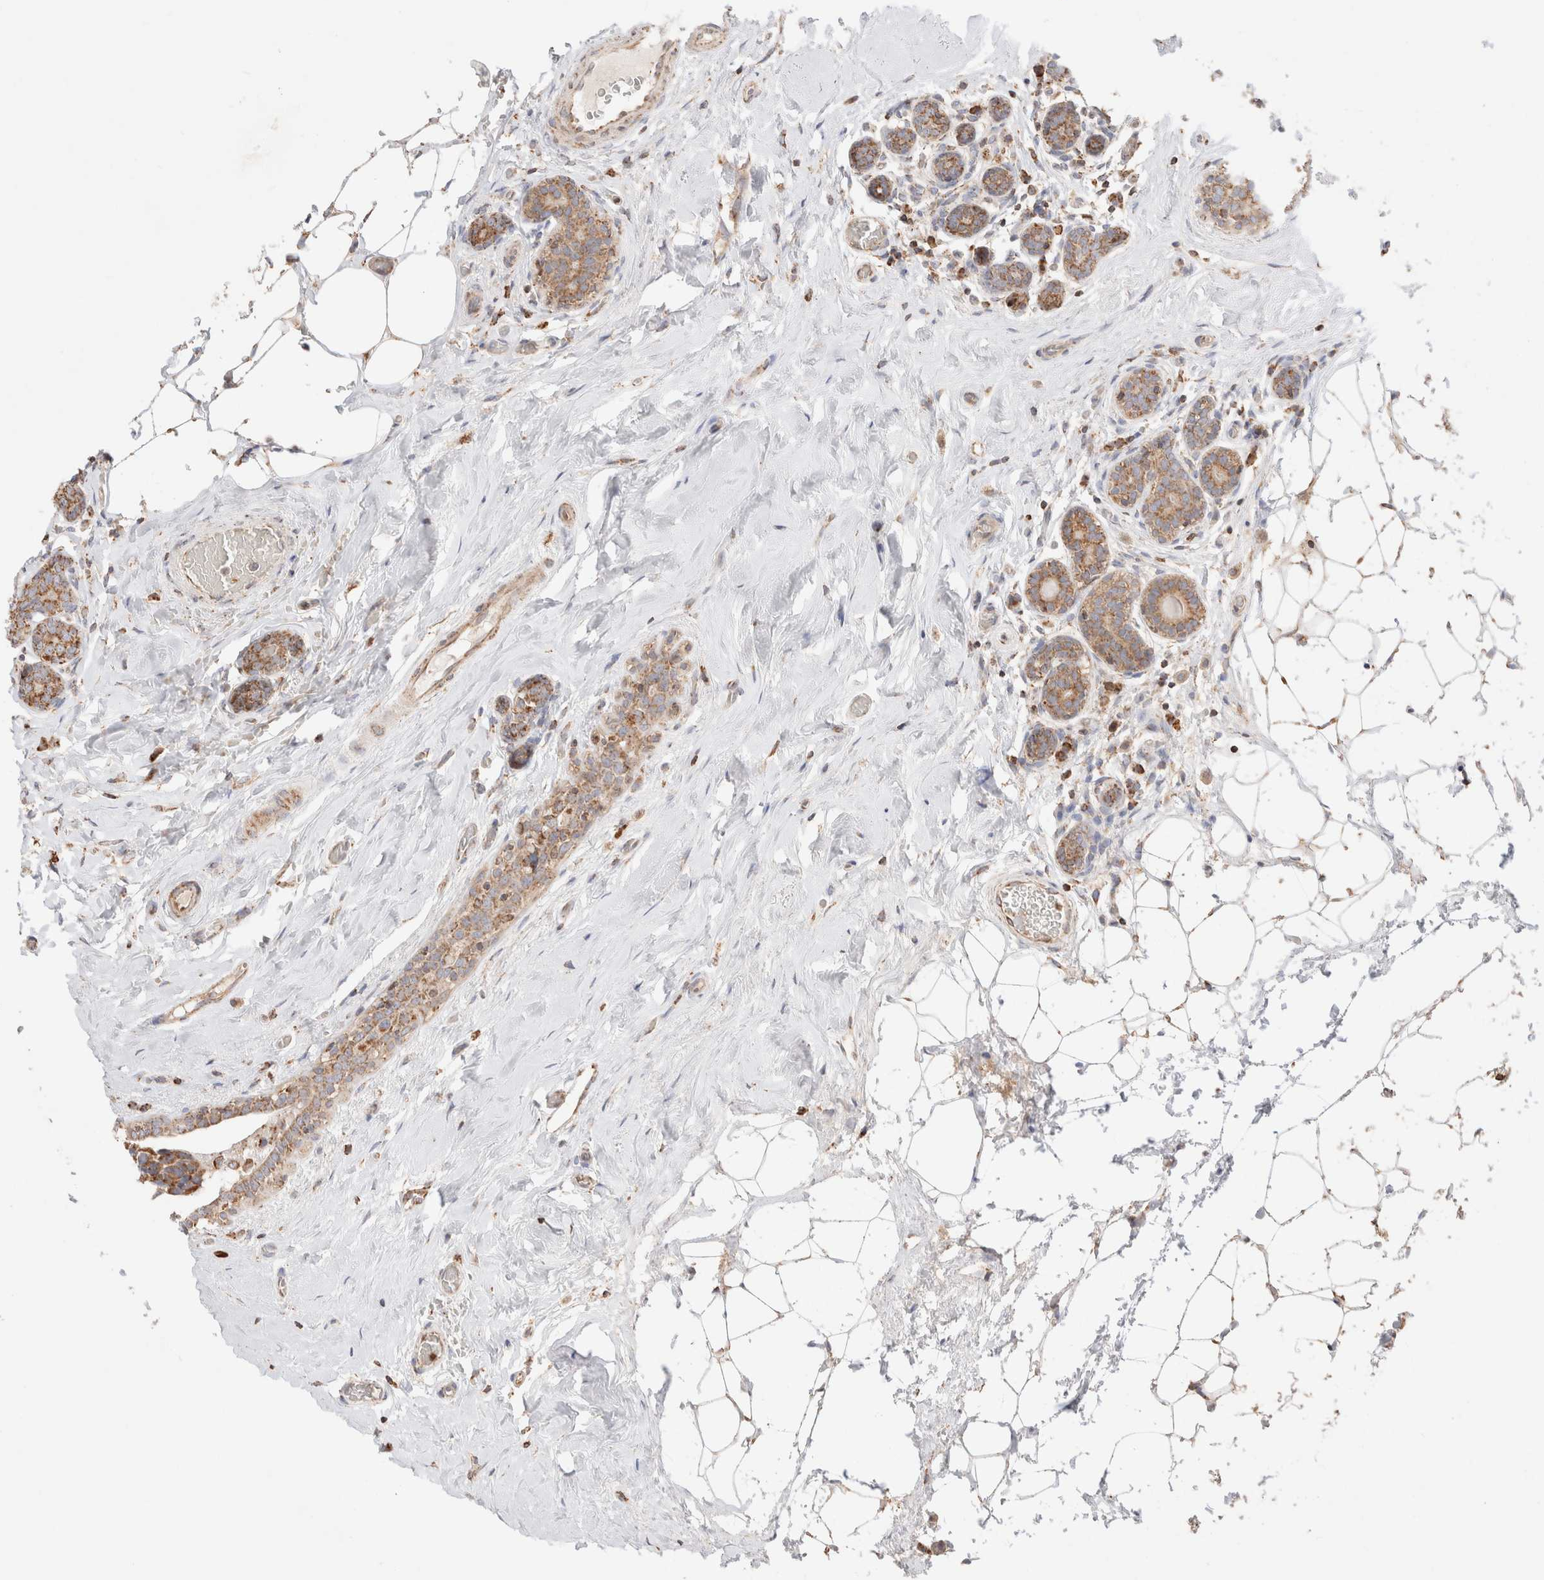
{"staining": {"intensity": "moderate", "quantity": ">75%", "location": "cytoplasmic/membranous"}, "tissue": "breast cancer", "cell_type": "Tumor cells", "image_type": "cancer", "snomed": [{"axis": "morphology", "description": "Normal tissue, NOS"}, {"axis": "morphology", "description": "Duct carcinoma"}, {"axis": "topography", "description": "Breast"}], "caption": "Protein staining displays moderate cytoplasmic/membranous staining in approximately >75% of tumor cells in breast cancer. Nuclei are stained in blue.", "gene": "TMPPE", "patient": {"sex": "female", "age": 43}}